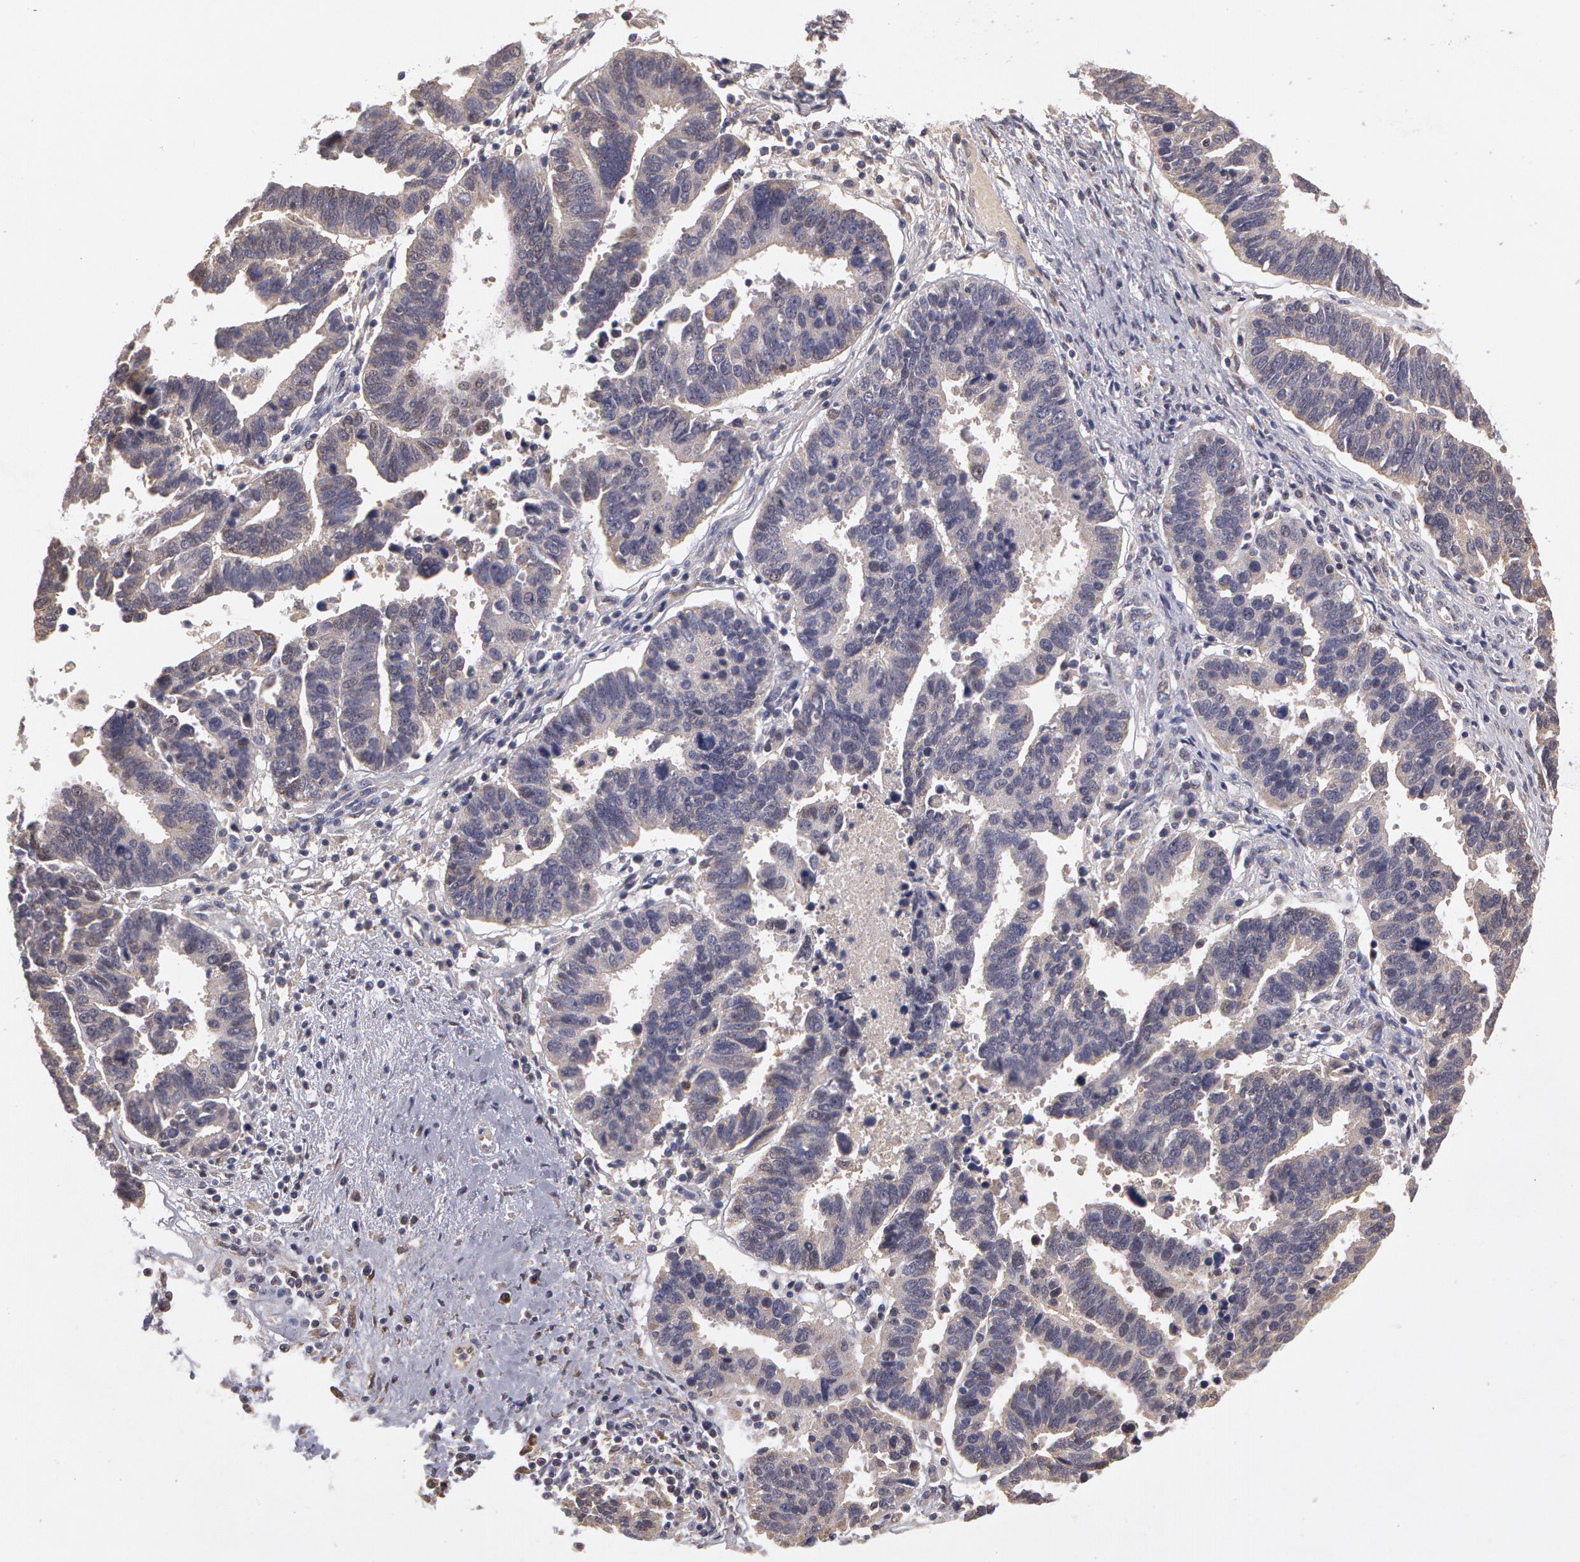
{"staining": {"intensity": "weak", "quantity": "25%-75%", "location": "cytoplasmic/membranous"}, "tissue": "ovarian cancer", "cell_type": "Tumor cells", "image_type": "cancer", "snomed": [{"axis": "morphology", "description": "Carcinoma, endometroid"}, {"axis": "morphology", "description": "Cystadenocarcinoma, serous, NOS"}, {"axis": "topography", "description": "Ovary"}], "caption": "The micrograph displays a brown stain indicating the presence of a protein in the cytoplasmic/membranous of tumor cells in ovarian cancer (serous cystadenocarcinoma).", "gene": "MPST", "patient": {"sex": "female", "age": 45}}